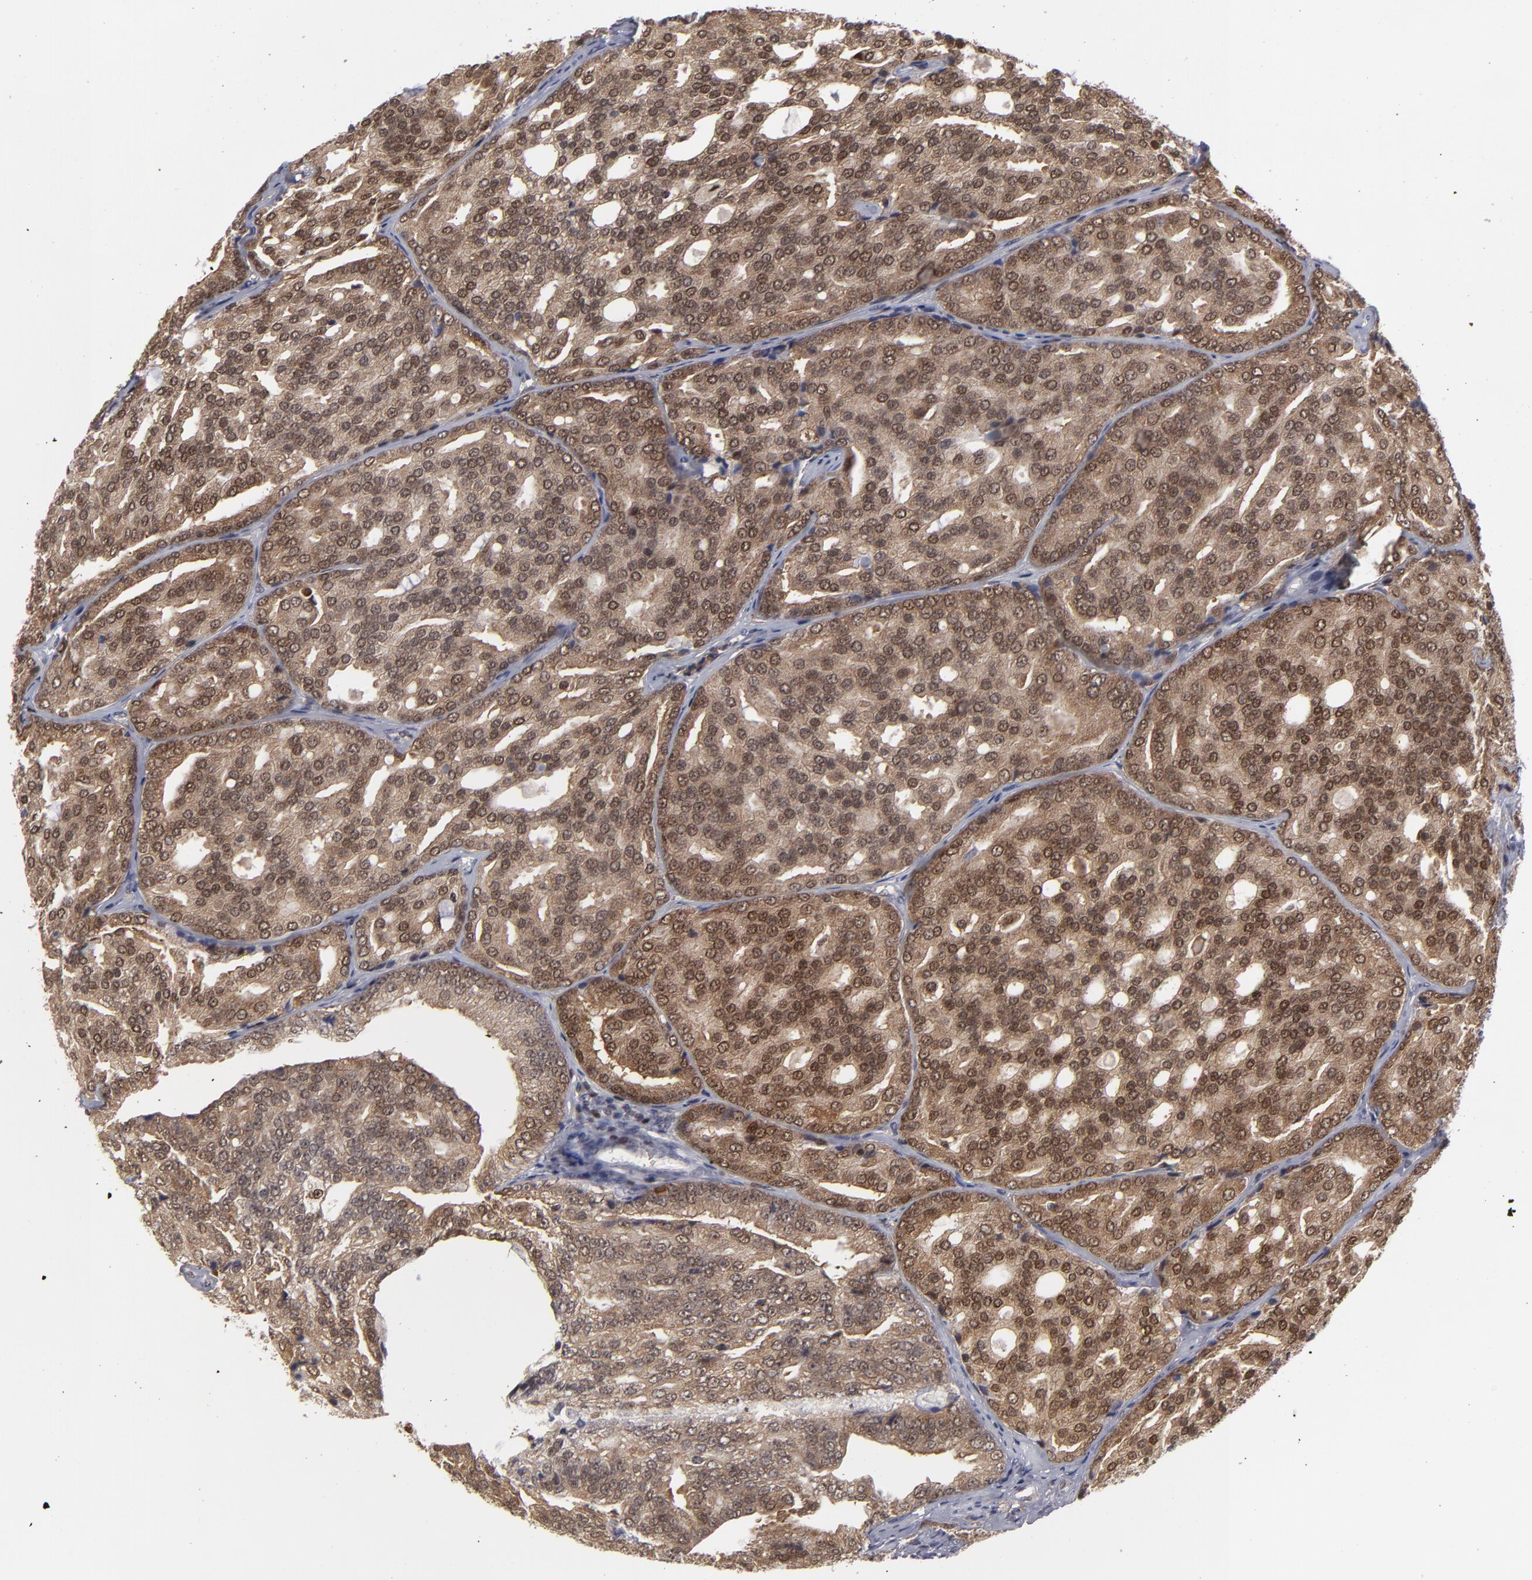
{"staining": {"intensity": "moderate", "quantity": ">75%", "location": "cytoplasmic/membranous,nuclear"}, "tissue": "prostate cancer", "cell_type": "Tumor cells", "image_type": "cancer", "snomed": [{"axis": "morphology", "description": "Adenocarcinoma, High grade"}, {"axis": "topography", "description": "Prostate"}], "caption": "Prostate cancer was stained to show a protein in brown. There is medium levels of moderate cytoplasmic/membranous and nuclear expression in approximately >75% of tumor cells. (Stains: DAB in brown, nuclei in blue, Microscopy: brightfield microscopy at high magnification).", "gene": "GSR", "patient": {"sex": "male", "age": 64}}